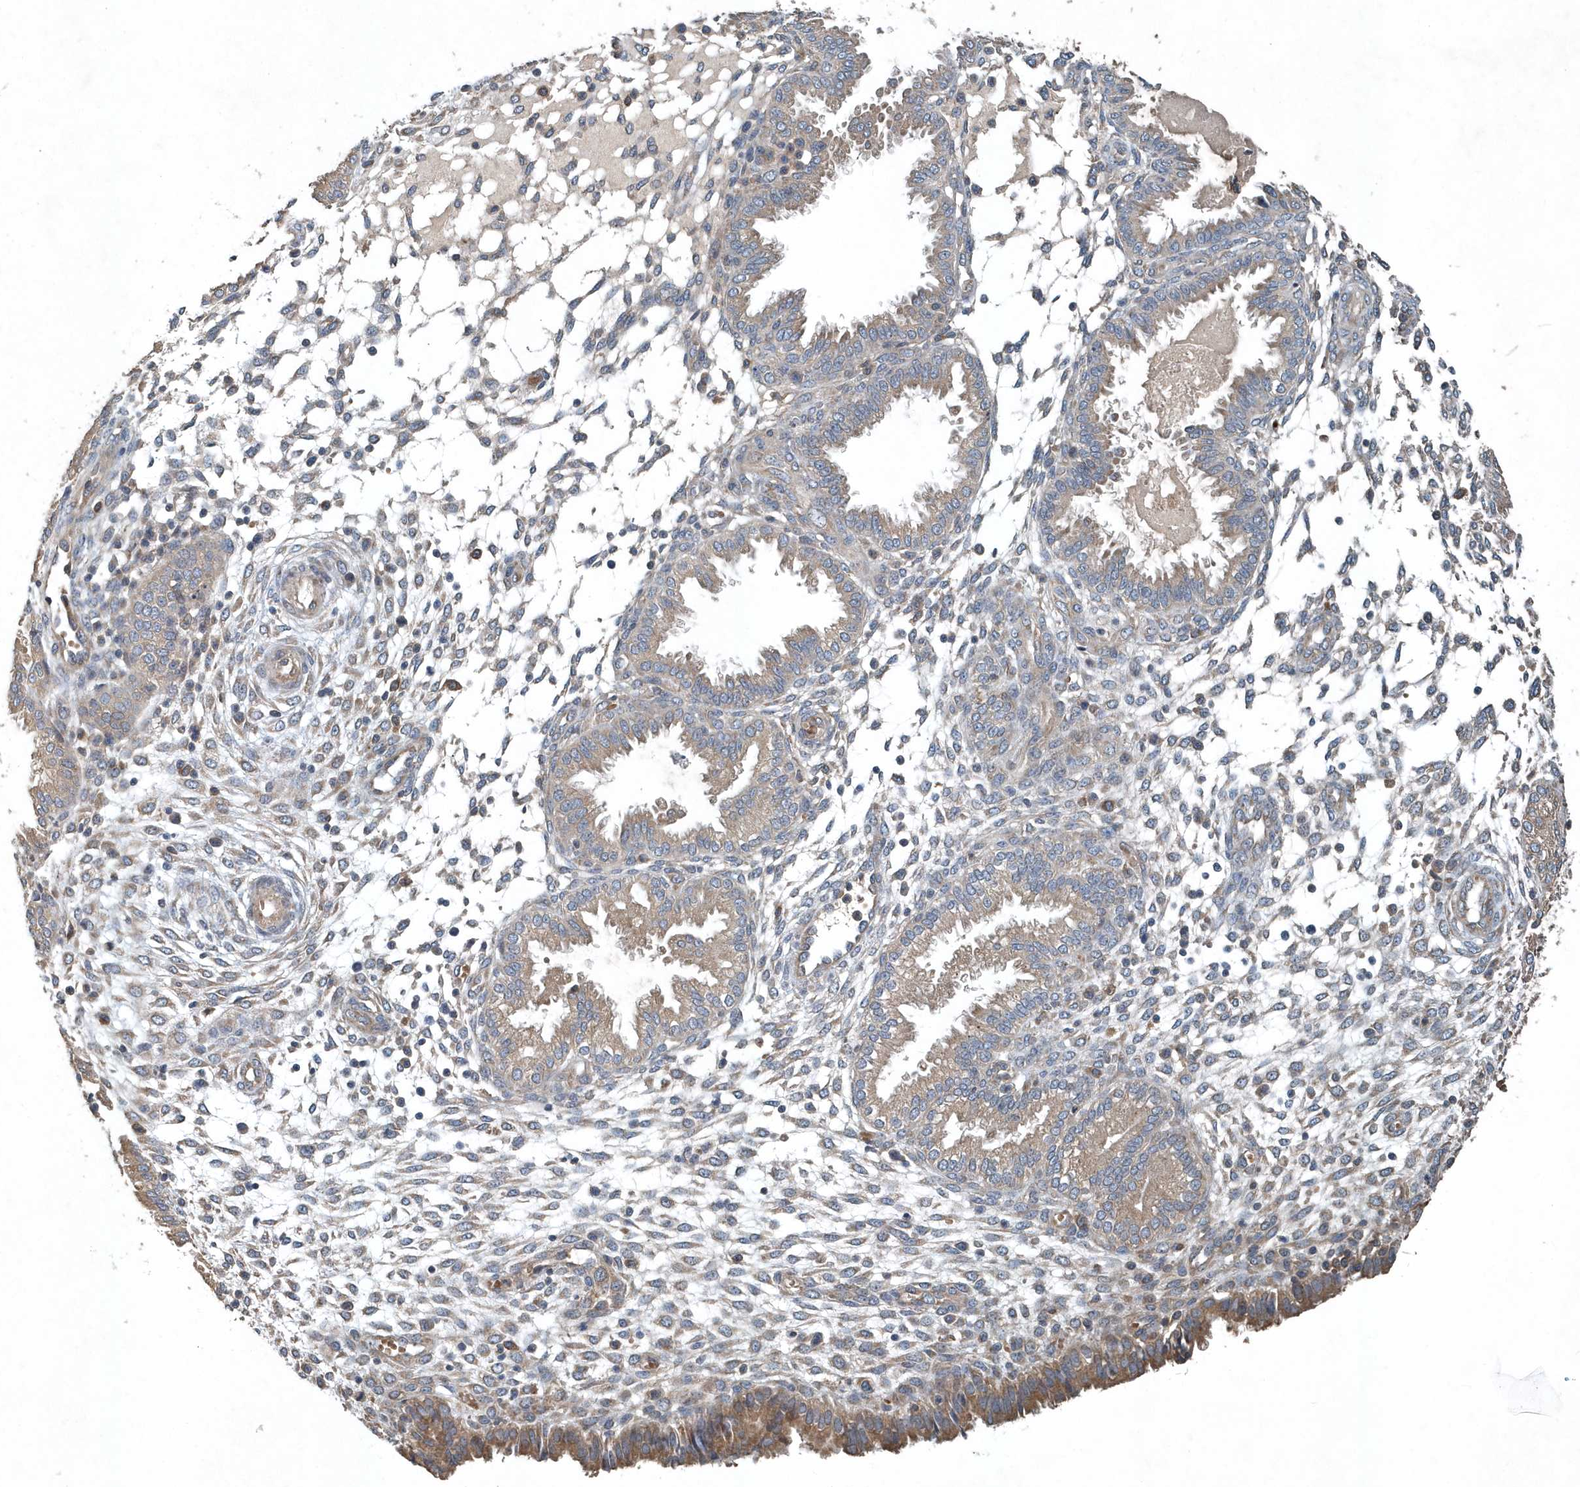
{"staining": {"intensity": "weak", "quantity": "25%-75%", "location": "cytoplasmic/membranous"}, "tissue": "endometrium", "cell_type": "Cells in endometrial stroma", "image_type": "normal", "snomed": [{"axis": "morphology", "description": "Normal tissue, NOS"}, {"axis": "topography", "description": "Endometrium"}], "caption": "Protein expression analysis of benign endometrium shows weak cytoplasmic/membranous positivity in about 25%-75% of cells in endometrial stroma. The staining was performed using DAB (3,3'-diaminobenzidine), with brown indicating positive protein expression. Nuclei are stained blue with hematoxylin.", "gene": "SCFD2", "patient": {"sex": "female", "age": 33}}